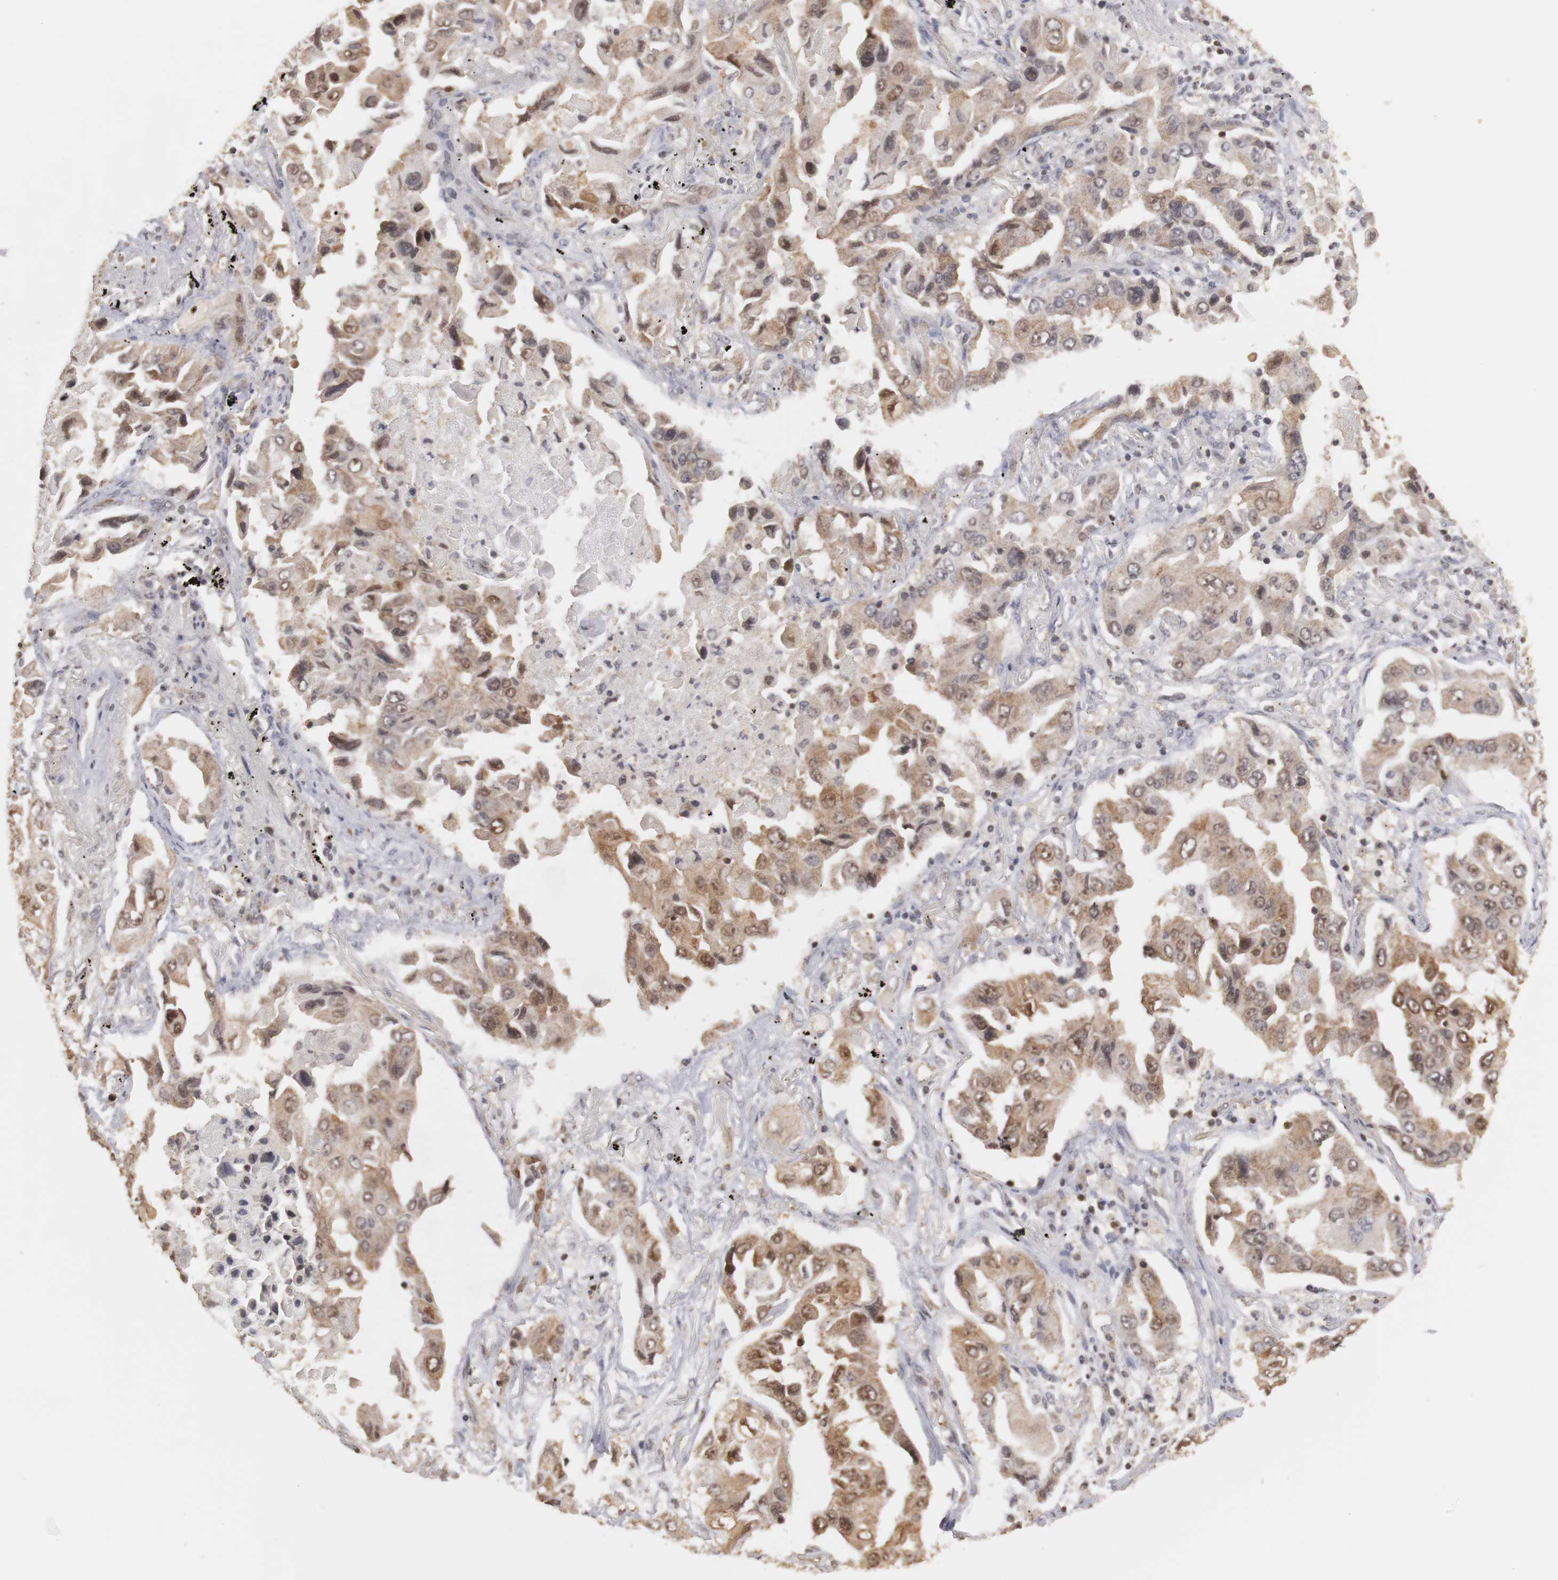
{"staining": {"intensity": "moderate", "quantity": ">75%", "location": "cytoplasmic/membranous,nuclear"}, "tissue": "lung cancer", "cell_type": "Tumor cells", "image_type": "cancer", "snomed": [{"axis": "morphology", "description": "Adenocarcinoma, NOS"}, {"axis": "topography", "description": "Lung"}], "caption": "Tumor cells reveal medium levels of moderate cytoplasmic/membranous and nuclear staining in about >75% of cells in human adenocarcinoma (lung). The protein is stained brown, and the nuclei are stained in blue (DAB (3,3'-diaminobenzidine) IHC with brightfield microscopy, high magnification).", "gene": "PLEKHA1", "patient": {"sex": "female", "age": 65}}